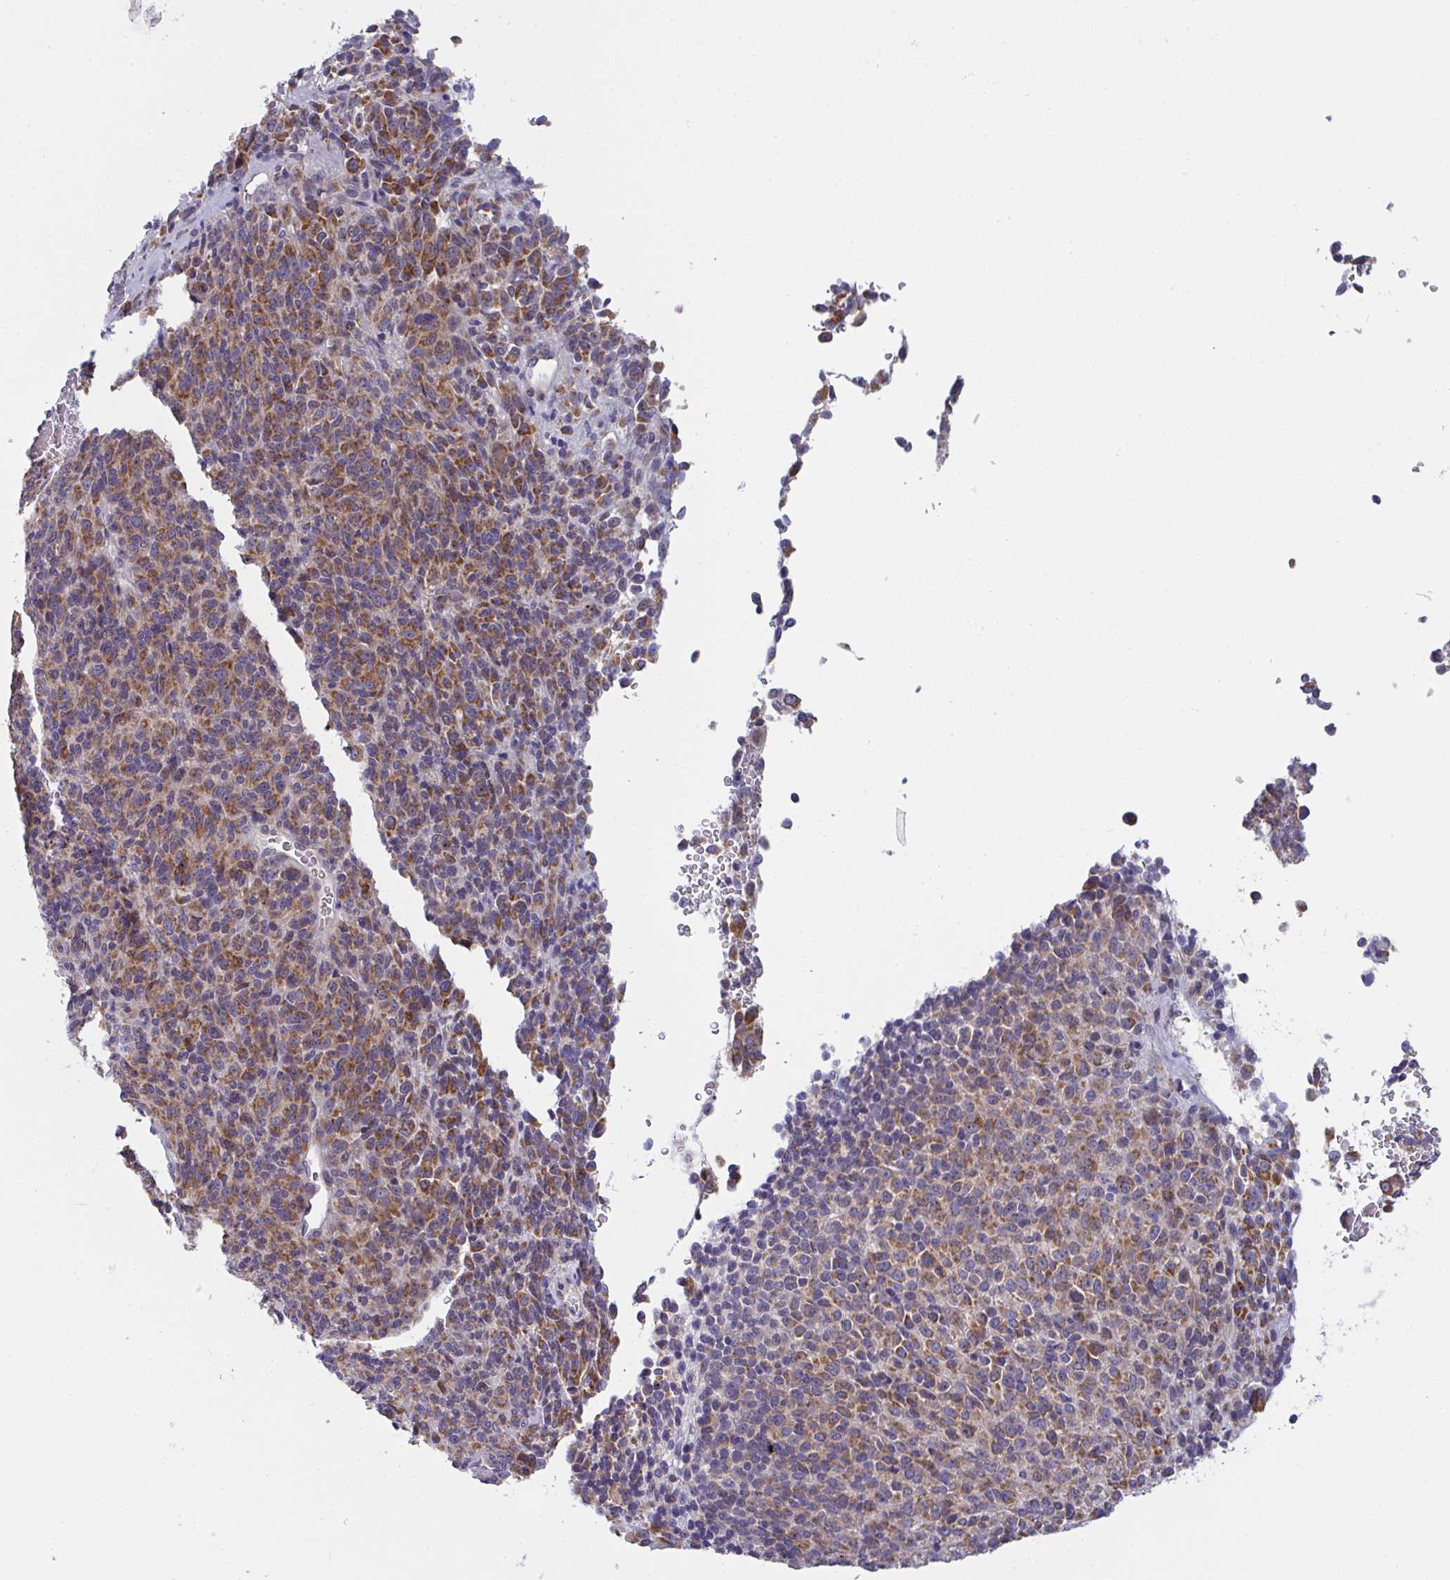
{"staining": {"intensity": "moderate", "quantity": ">75%", "location": "cytoplasmic/membranous"}, "tissue": "melanoma", "cell_type": "Tumor cells", "image_type": "cancer", "snomed": [{"axis": "morphology", "description": "Malignant melanoma, Metastatic site"}, {"axis": "topography", "description": "Brain"}], "caption": "A histopathology image of melanoma stained for a protein displays moderate cytoplasmic/membranous brown staining in tumor cells.", "gene": "MRPS2", "patient": {"sex": "female", "age": 56}}